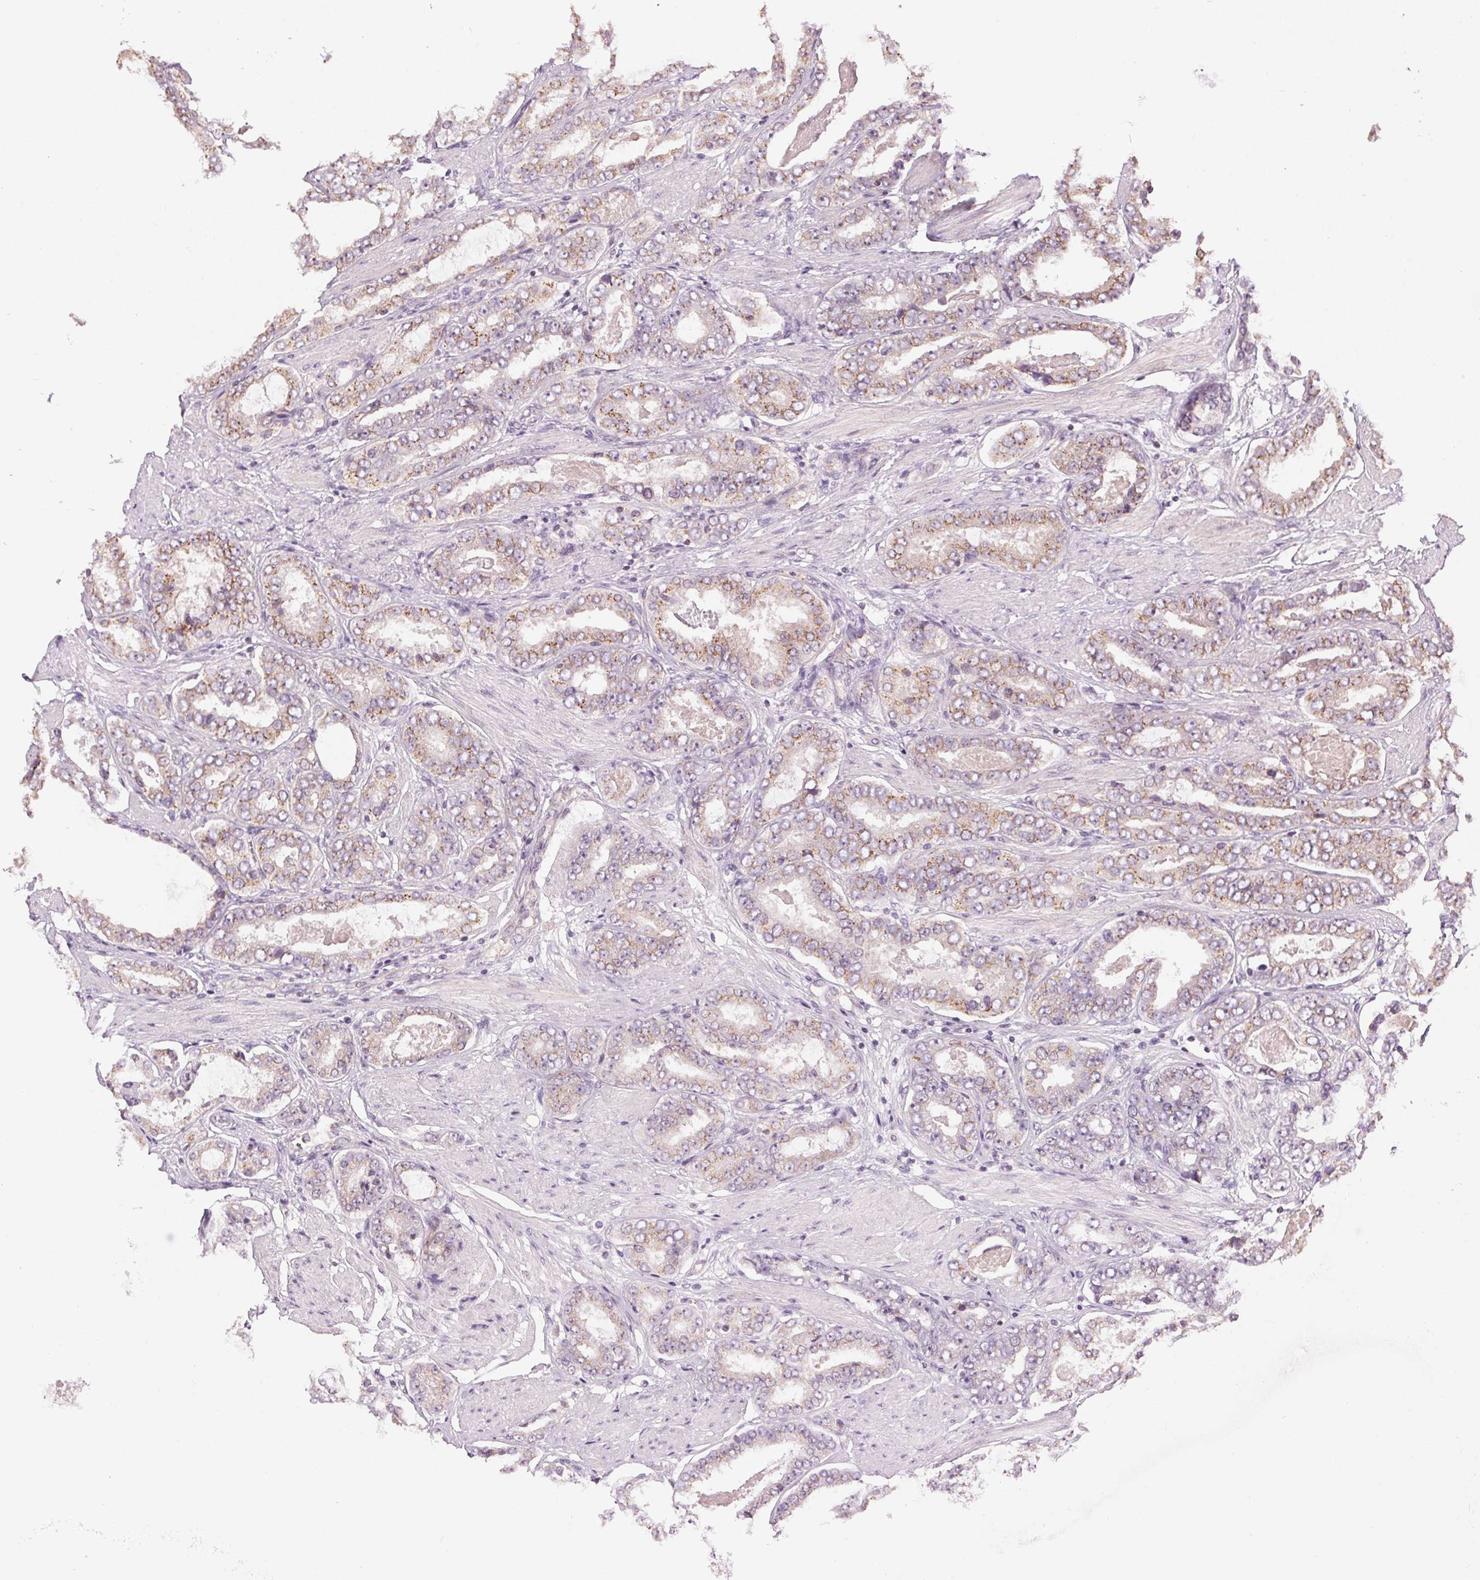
{"staining": {"intensity": "moderate", "quantity": "25%-75%", "location": "cytoplasmic/membranous"}, "tissue": "prostate cancer", "cell_type": "Tumor cells", "image_type": "cancer", "snomed": [{"axis": "morphology", "description": "Adenocarcinoma, High grade"}, {"axis": "topography", "description": "Prostate"}], "caption": "Prostate cancer stained with DAB (3,3'-diaminobenzidine) immunohistochemistry (IHC) demonstrates medium levels of moderate cytoplasmic/membranous staining in approximately 25%-75% of tumor cells.", "gene": "GOLPH3", "patient": {"sex": "male", "age": 63}}